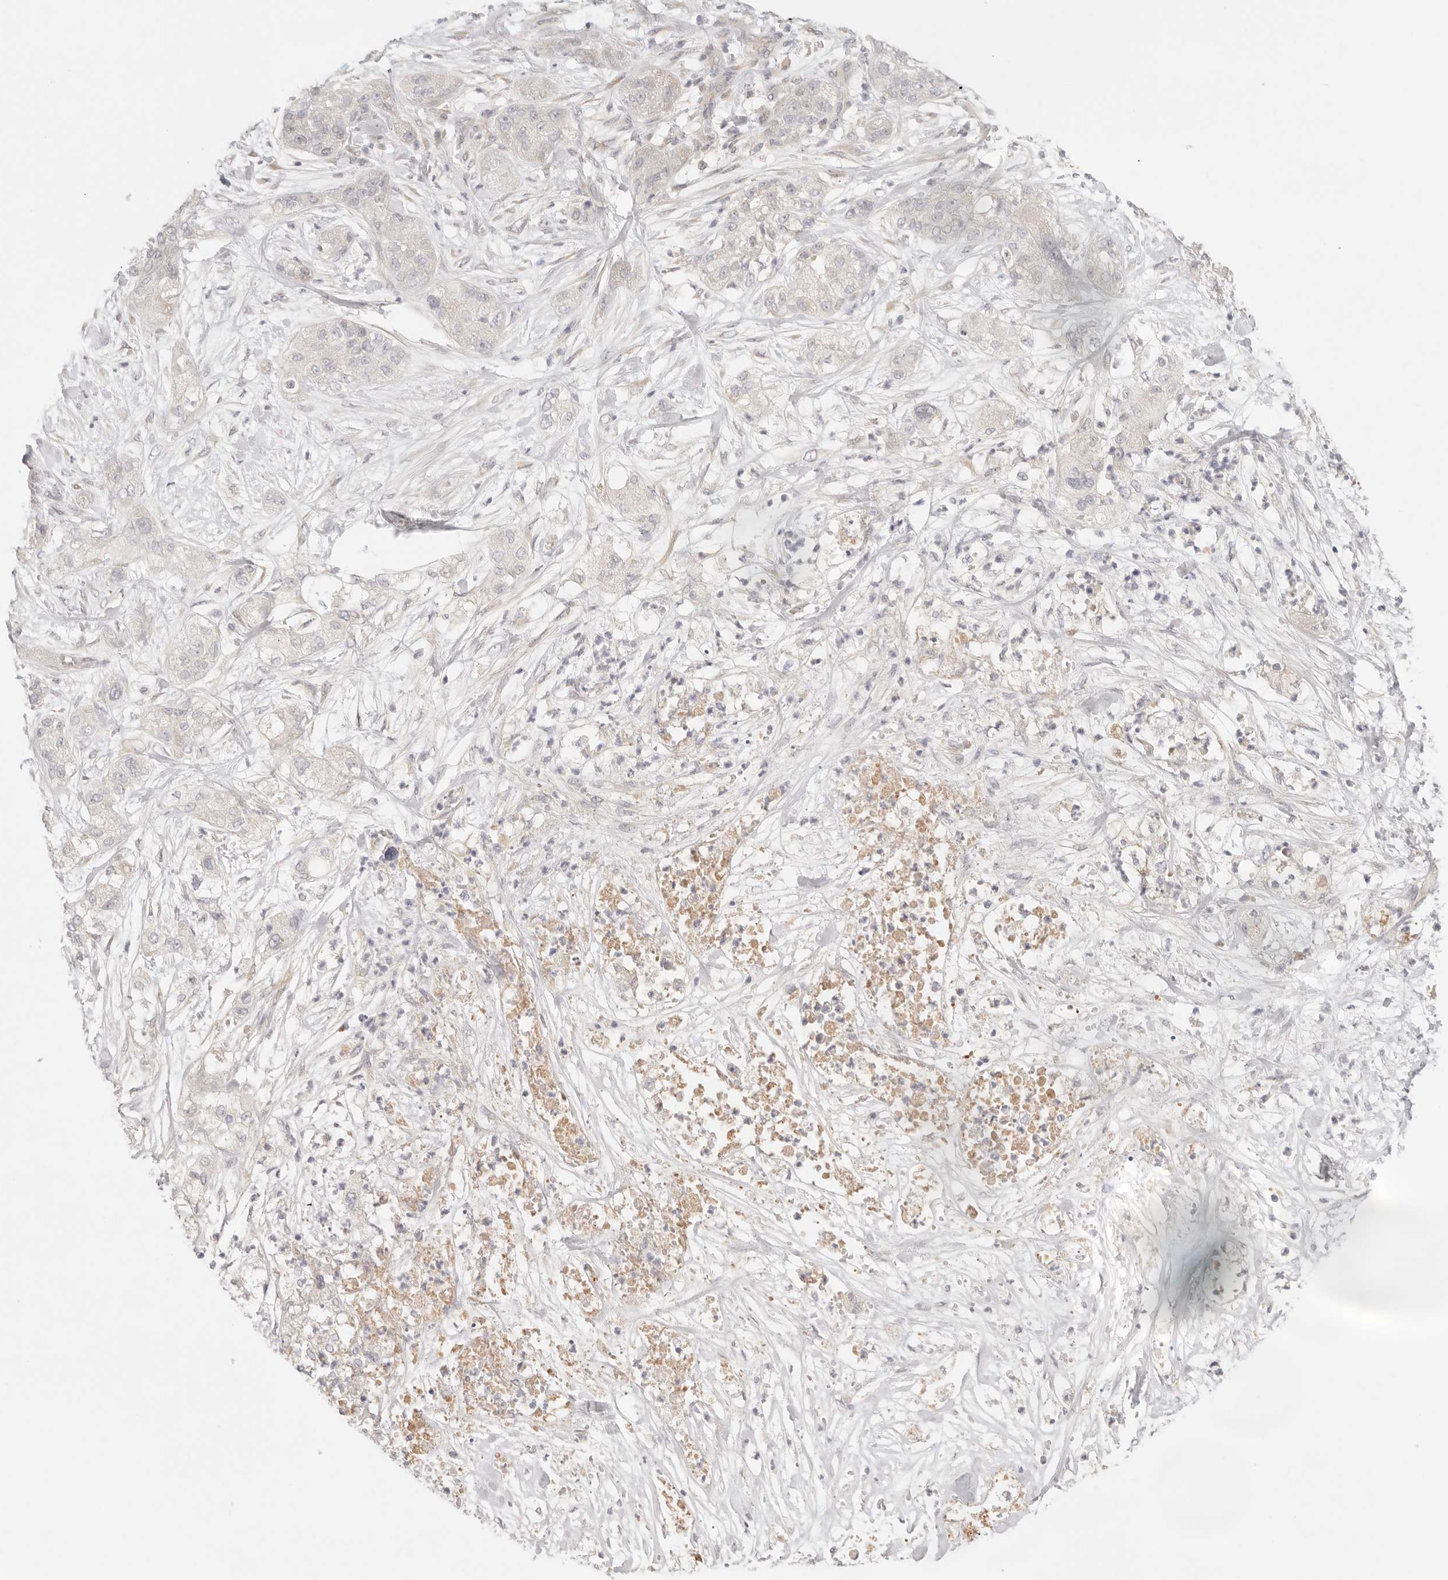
{"staining": {"intensity": "negative", "quantity": "none", "location": "none"}, "tissue": "pancreatic cancer", "cell_type": "Tumor cells", "image_type": "cancer", "snomed": [{"axis": "morphology", "description": "Adenocarcinoma, NOS"}, {"axis": "topography", "description": "Pancreas"}], "caption": "Tumor cells are negative for brown protein staining in pancreatic adenocarcinoma.", "gene": "SPHK1", "patient": {"sex": "female", "age": 78}}